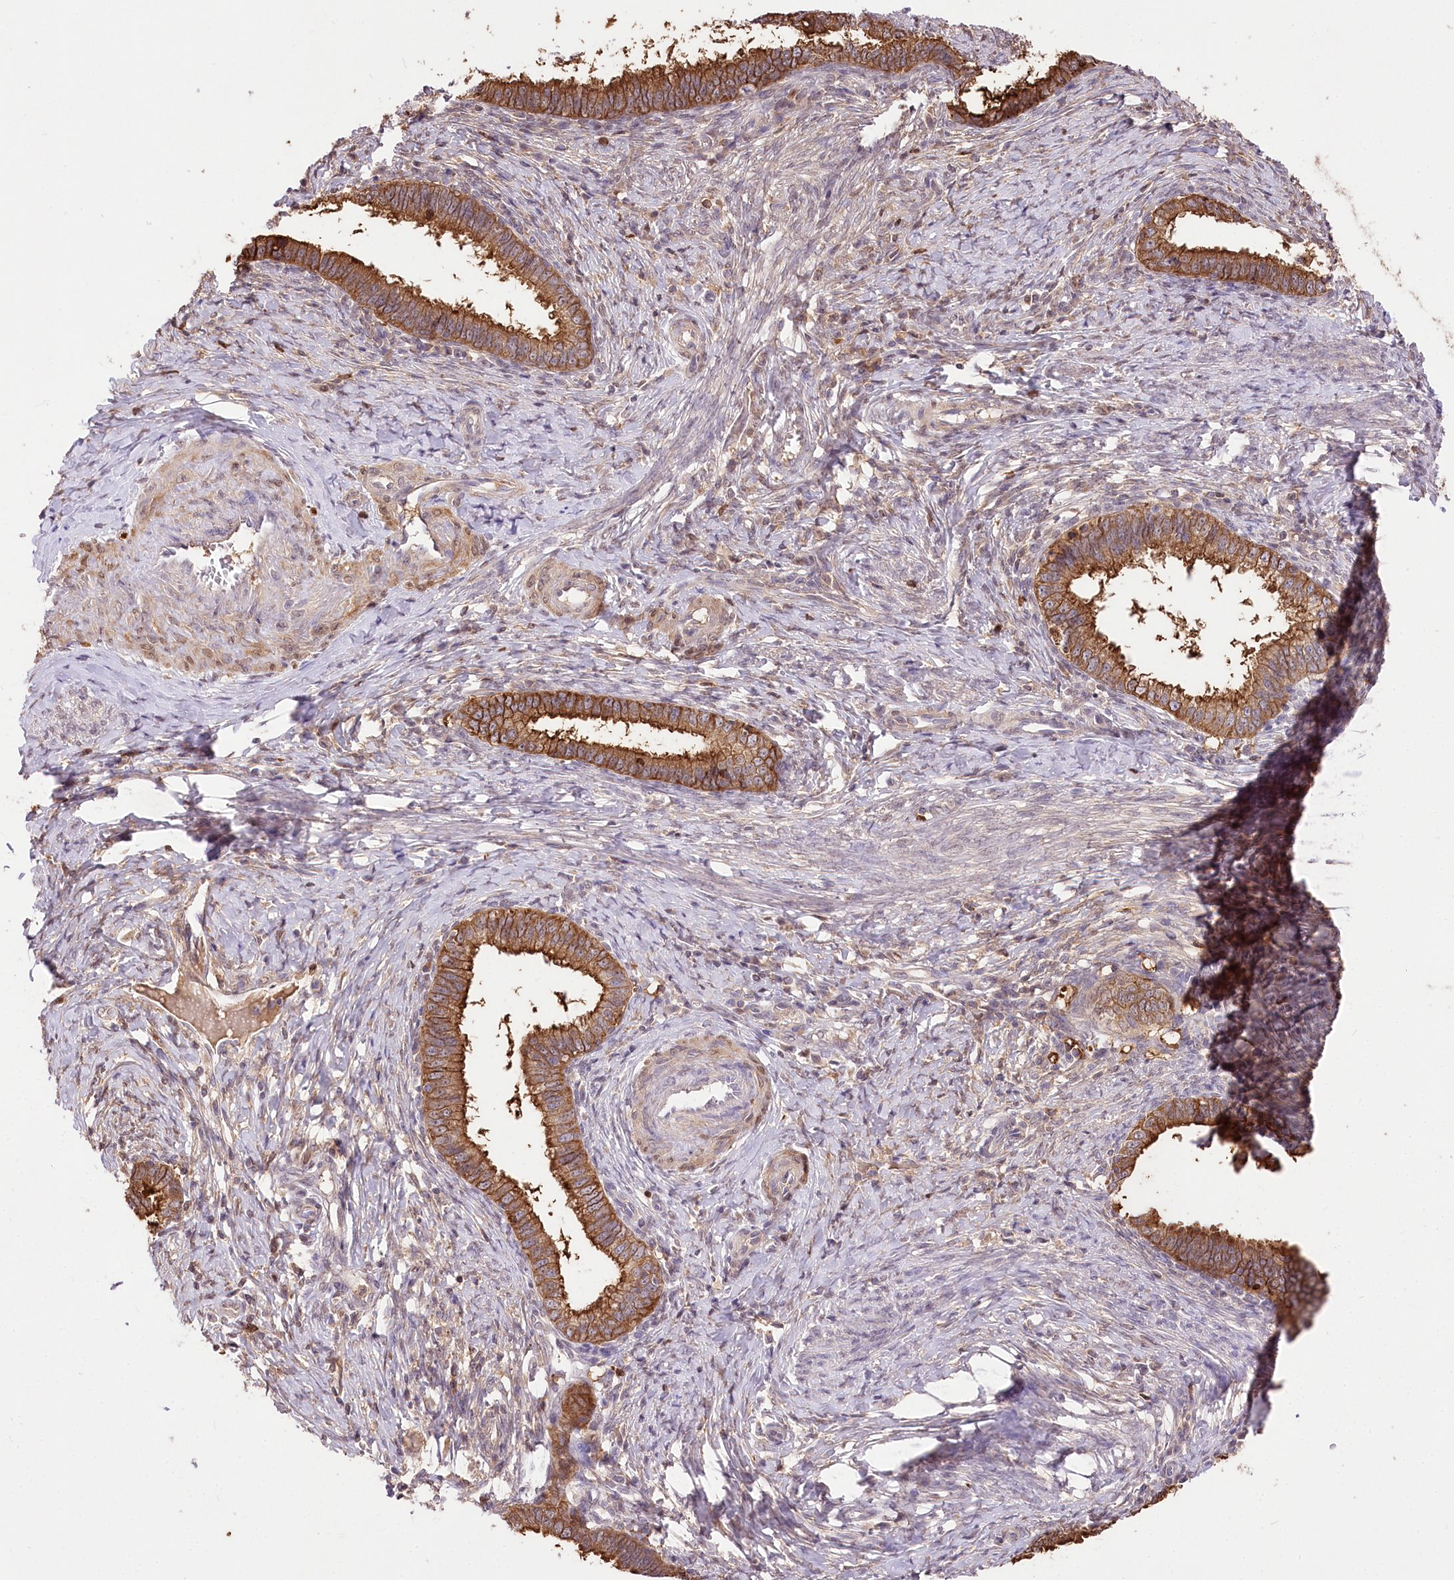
{"staining": {"intensity": "strong", "quantity": ">75%", "location": "cytoplasmic/membranous"}, "tissue": "cervical cancer", "cell_type": "Tumor cells", "image_type": "cancer", "snomed": [{"axis": "morphology", "description": "Adenocarcinoma, NOS"}, {"axis": "topography", "description": "Cervix"}], "caption": "The micrograph exhibits staining of cervical adenocarcinoma, revealing strong cytoplasmic/membranous protein positivity (brown color) within tumor cells.", "gene": "UGP2", "patient": {"sex": "female", "age": 36}}